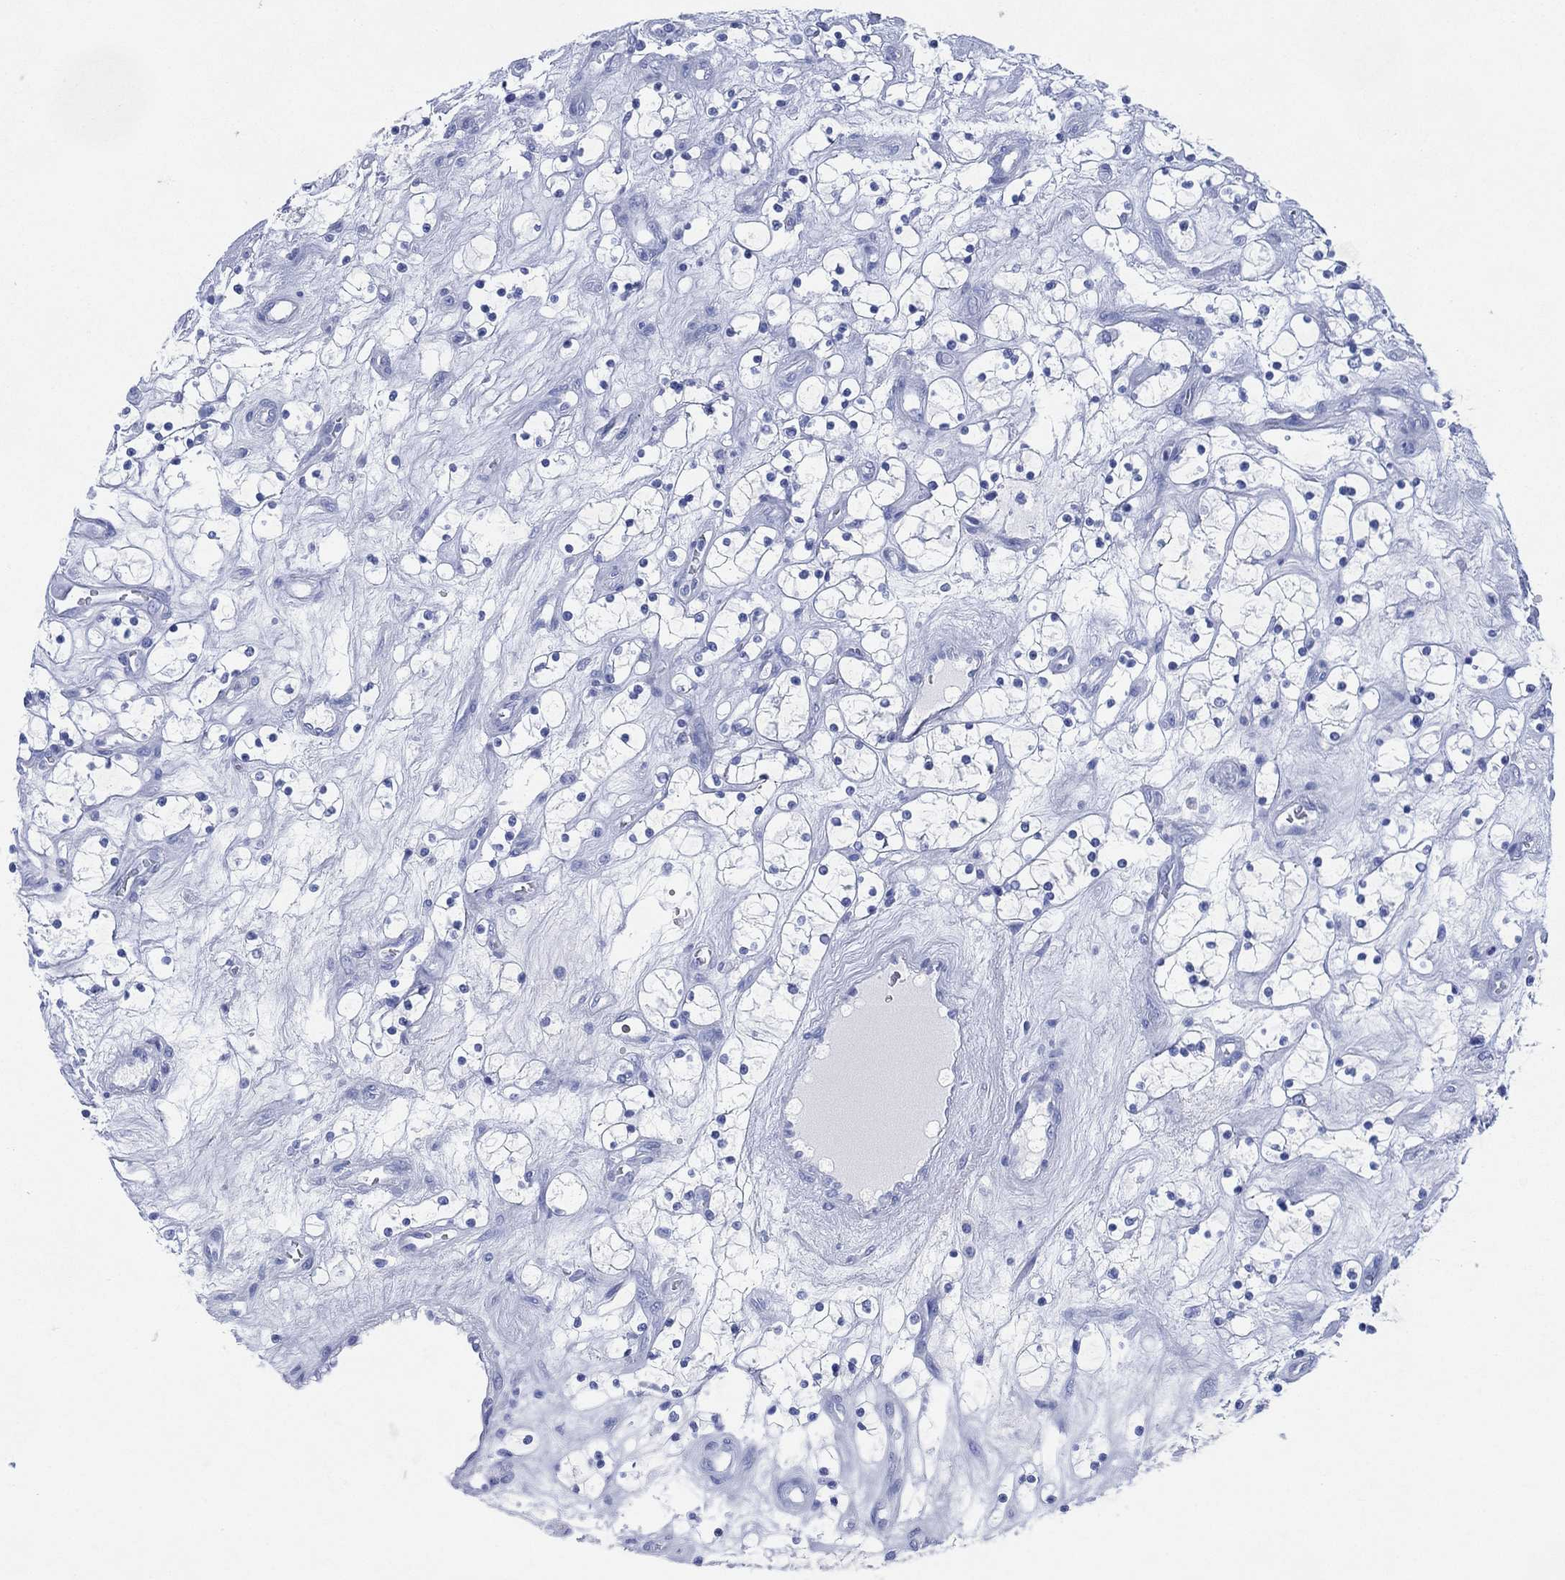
{"staining": {"intensity": "negative", "quantity": "none", "location": "none"}, "tissue": "renal cancer", "cell_type": "Tumor cells", "image_type": "cancer", "snomed": [{"axis": "morphology", "description": "Adenocarcinoma, NOS"}, {"axis": "topography", "description": "Kidney"}], "caption": "Tumor cells are negative for protein expression in human adenocarcinoma (renal).", "gene": "SIGLECL1", "patient": {"sex": "female", "age": 69}}